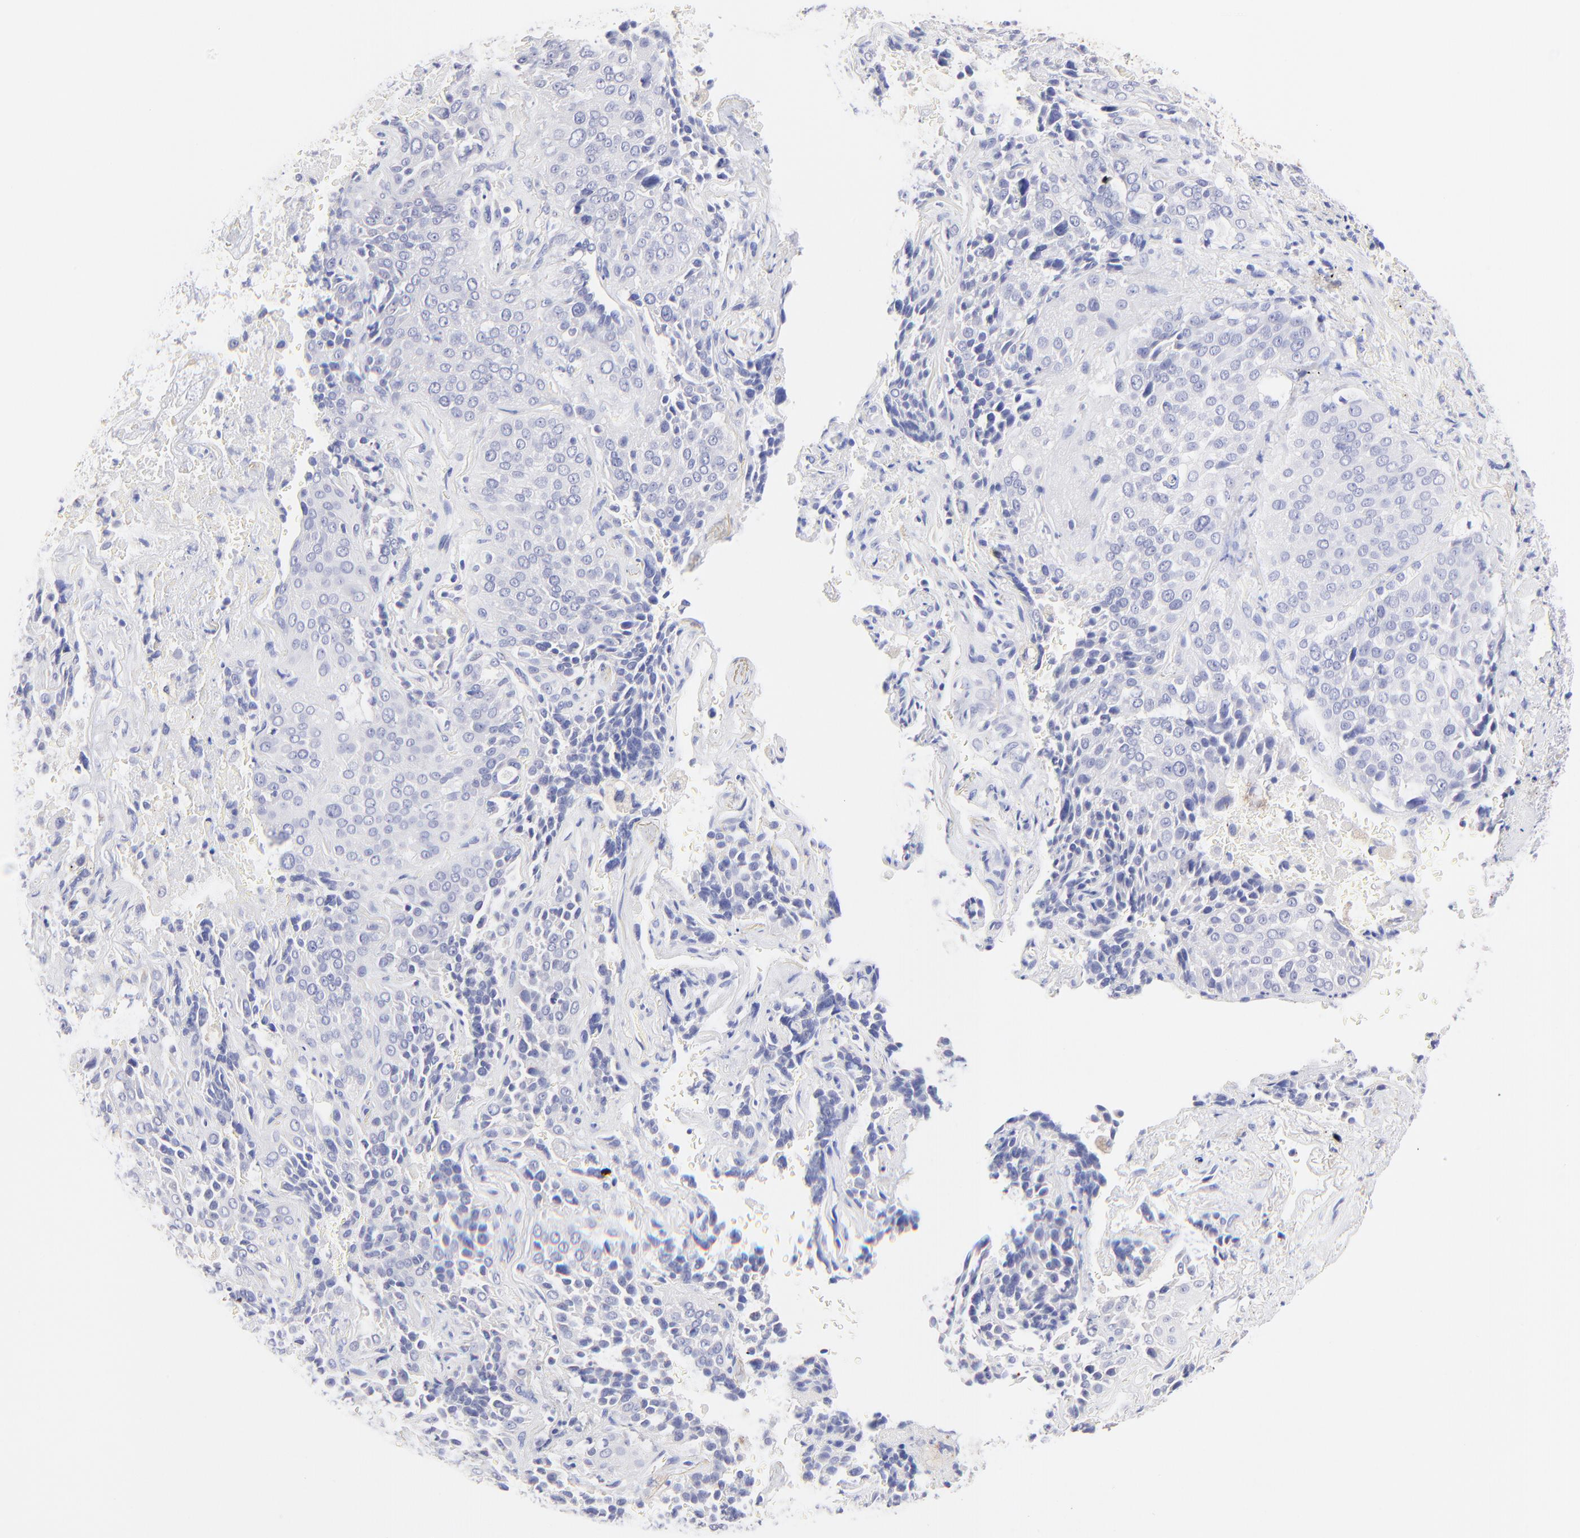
{"staining": {"intensity": "negative", "quantity": "none", "location": "none"}, "tissue": "lung cancer", "cell_type": "Tumor cells", "image_type": "cancer", "snomed": [{"axis": "morphology", "description": "Squamous cell carcinoma, NOS"}, {"axis": "topography", "description": "Lung"}], "caption": "A high-resolution histopathology image shows immunohistochemistry staining of lung squamous cell carcinoma, which reveals no significant positivity in tumor cells.", "gene": "RAB3A", "patient": {"sex": "male", "age": 54}}